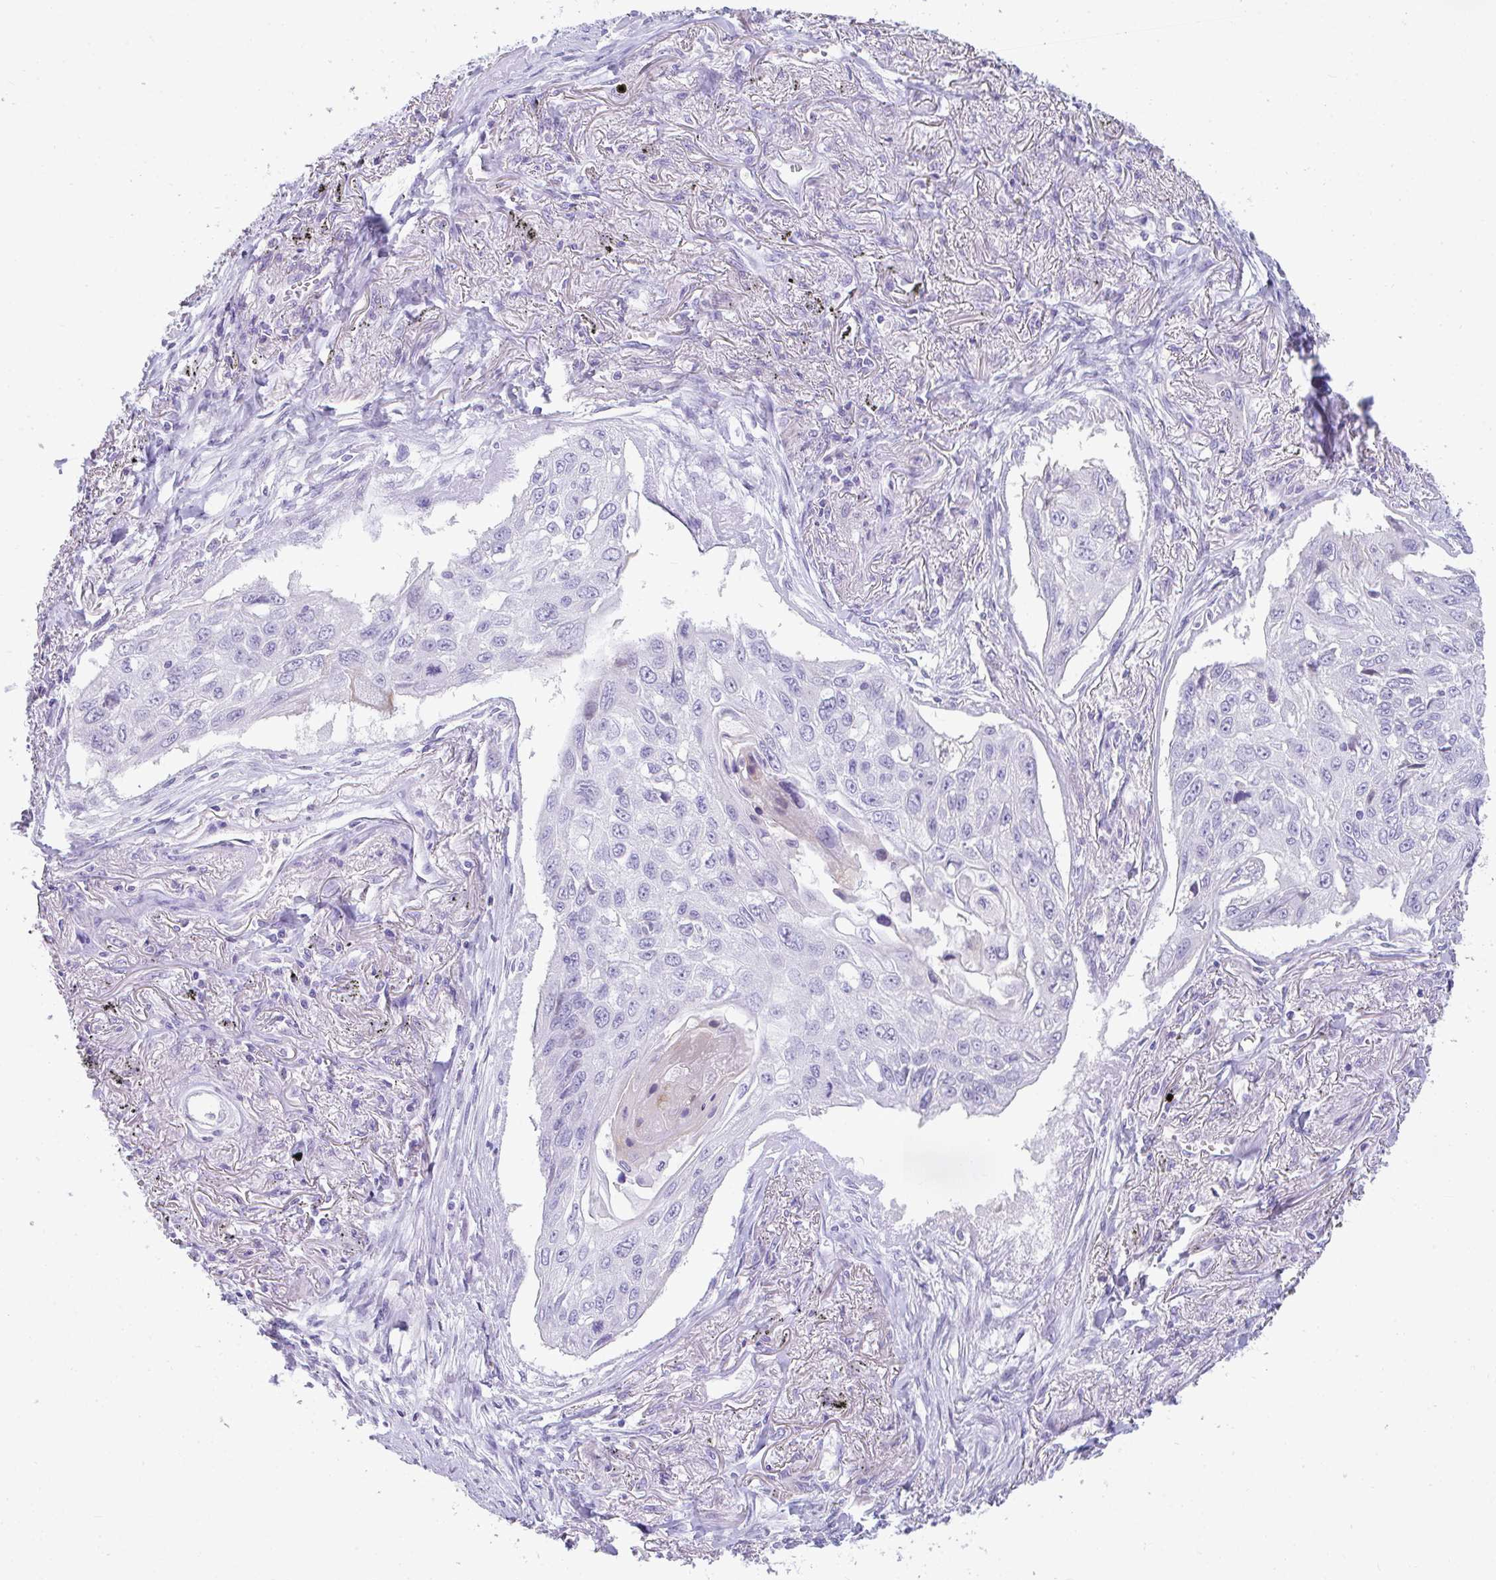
{"staining": {"intensity": "negative", "quantity": "none", "location": "none"}, "tissue": "lung cancer", "cell_type": "Tumor cells", "image_type": "cancer", "snomed": [{"axis": "morphology", "description": "Squamous cell carcinoma, NOS"}, {"axis": "topography", "description": "Lung"}], "caption": "Immunohistochemistry histopathology image of neoplastic tissue: lung cancer stained with DAB (3,3'-diaminobenzidine) reveals no significant protein staining in tumor cells.", "gene": "TTC30B", "patient": {"sex": "male", "age": 75}}